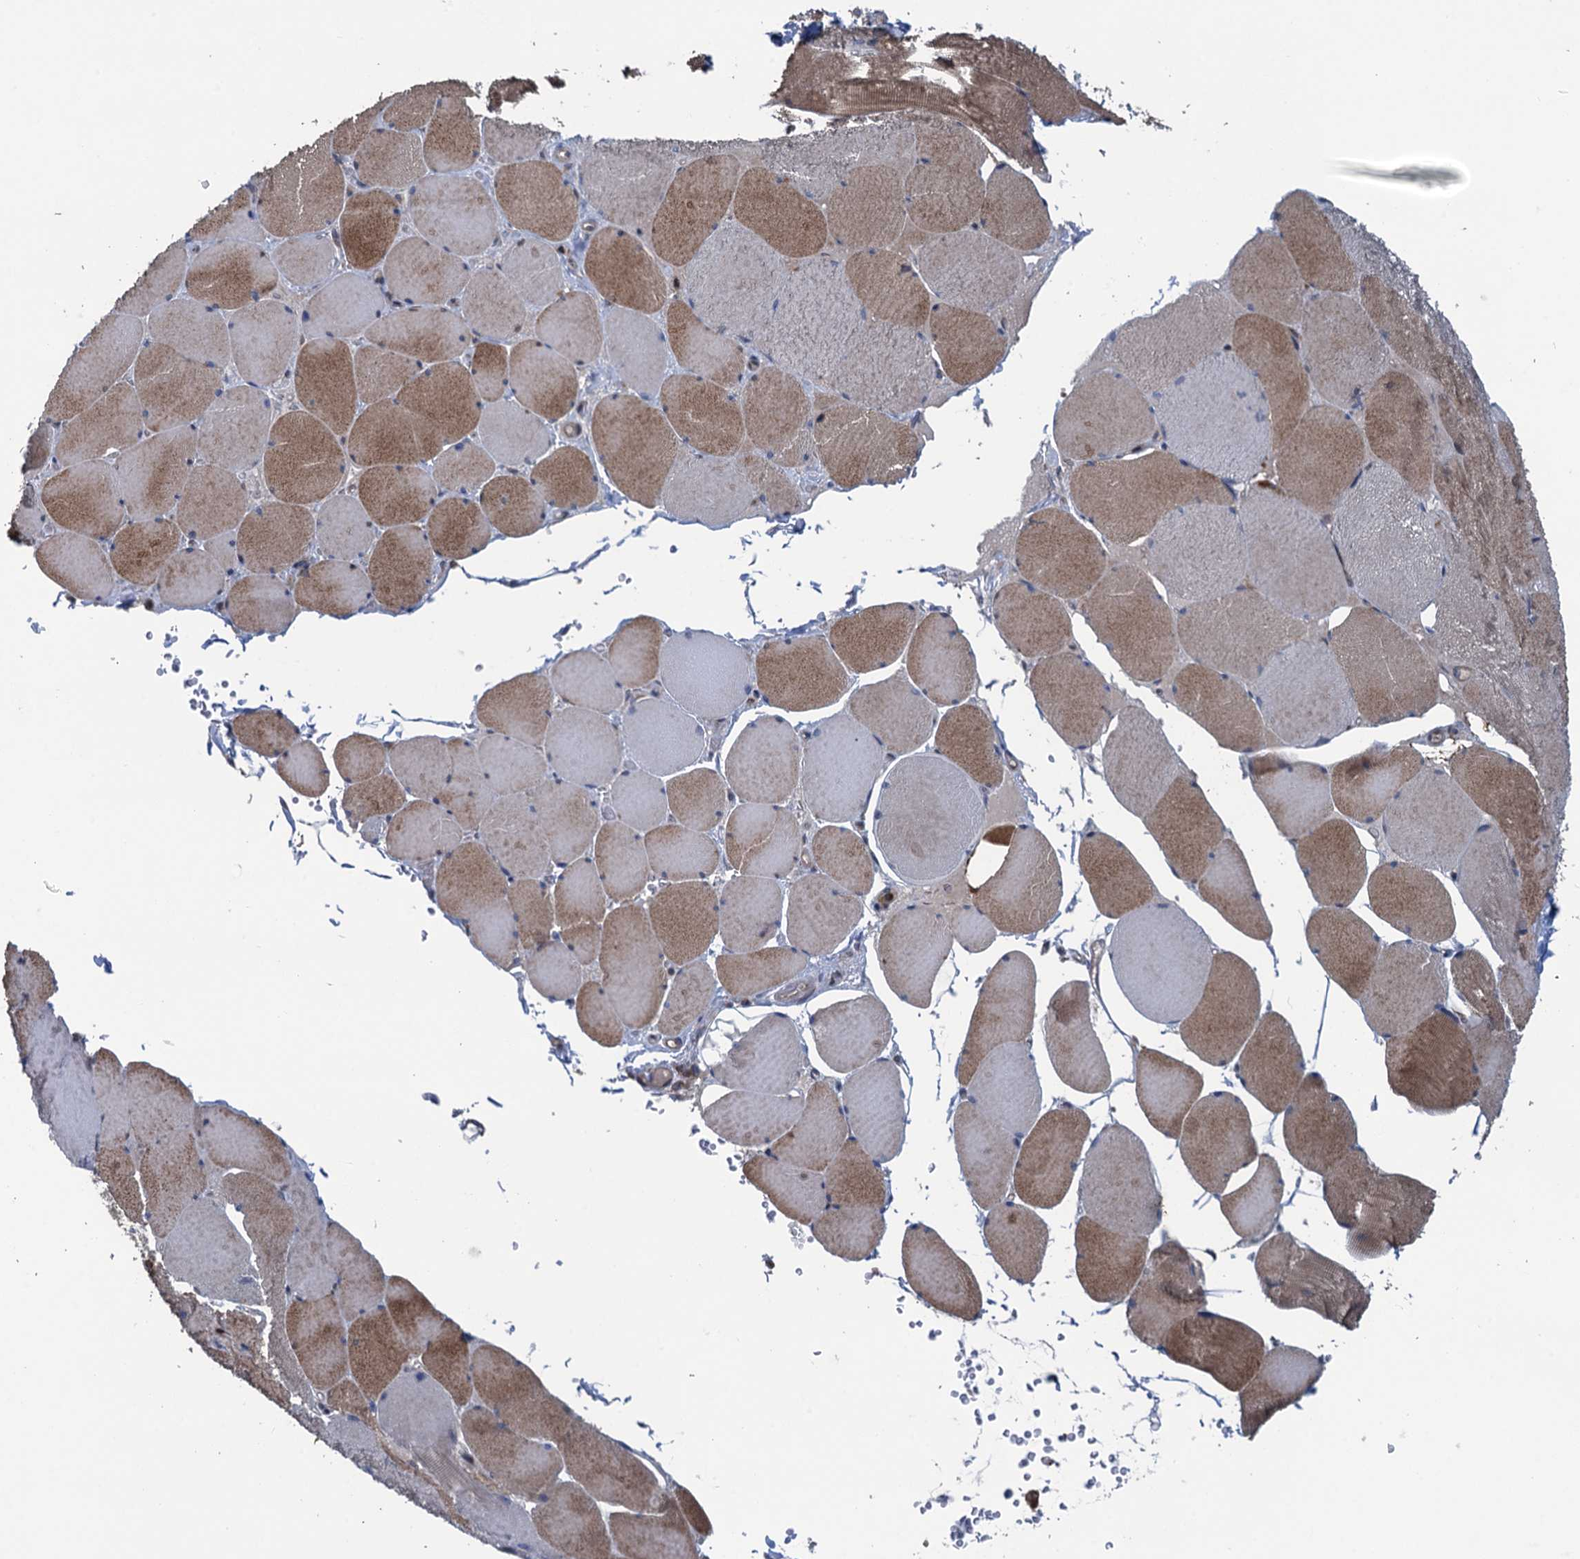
{"staining": {"intensity": "moderate", "quantity": "25%-75%", "location": "cytoplasmic/membranous"}, "tissue": "skeletal muscle", "cell_type": "Myocytes", "image_type": "normal", "snomed": [{"axis": "morphology", "description": "Normal tissue, NOS"}, {"axis": "topography", "description": "Skeletal muscle"}, {"axis": "topography", "description": "Head-Neck"}], "caption": "A high-resolution histopathology image shows immunohistochemistry (IHC) staining of benign skeletal muscle, which reveals moderate cytoplasmic/membranous expression in approximately 25%-75% of myocytes.", "gene": "CNTN5", "patient": {"sex": "male", "age": 66}}